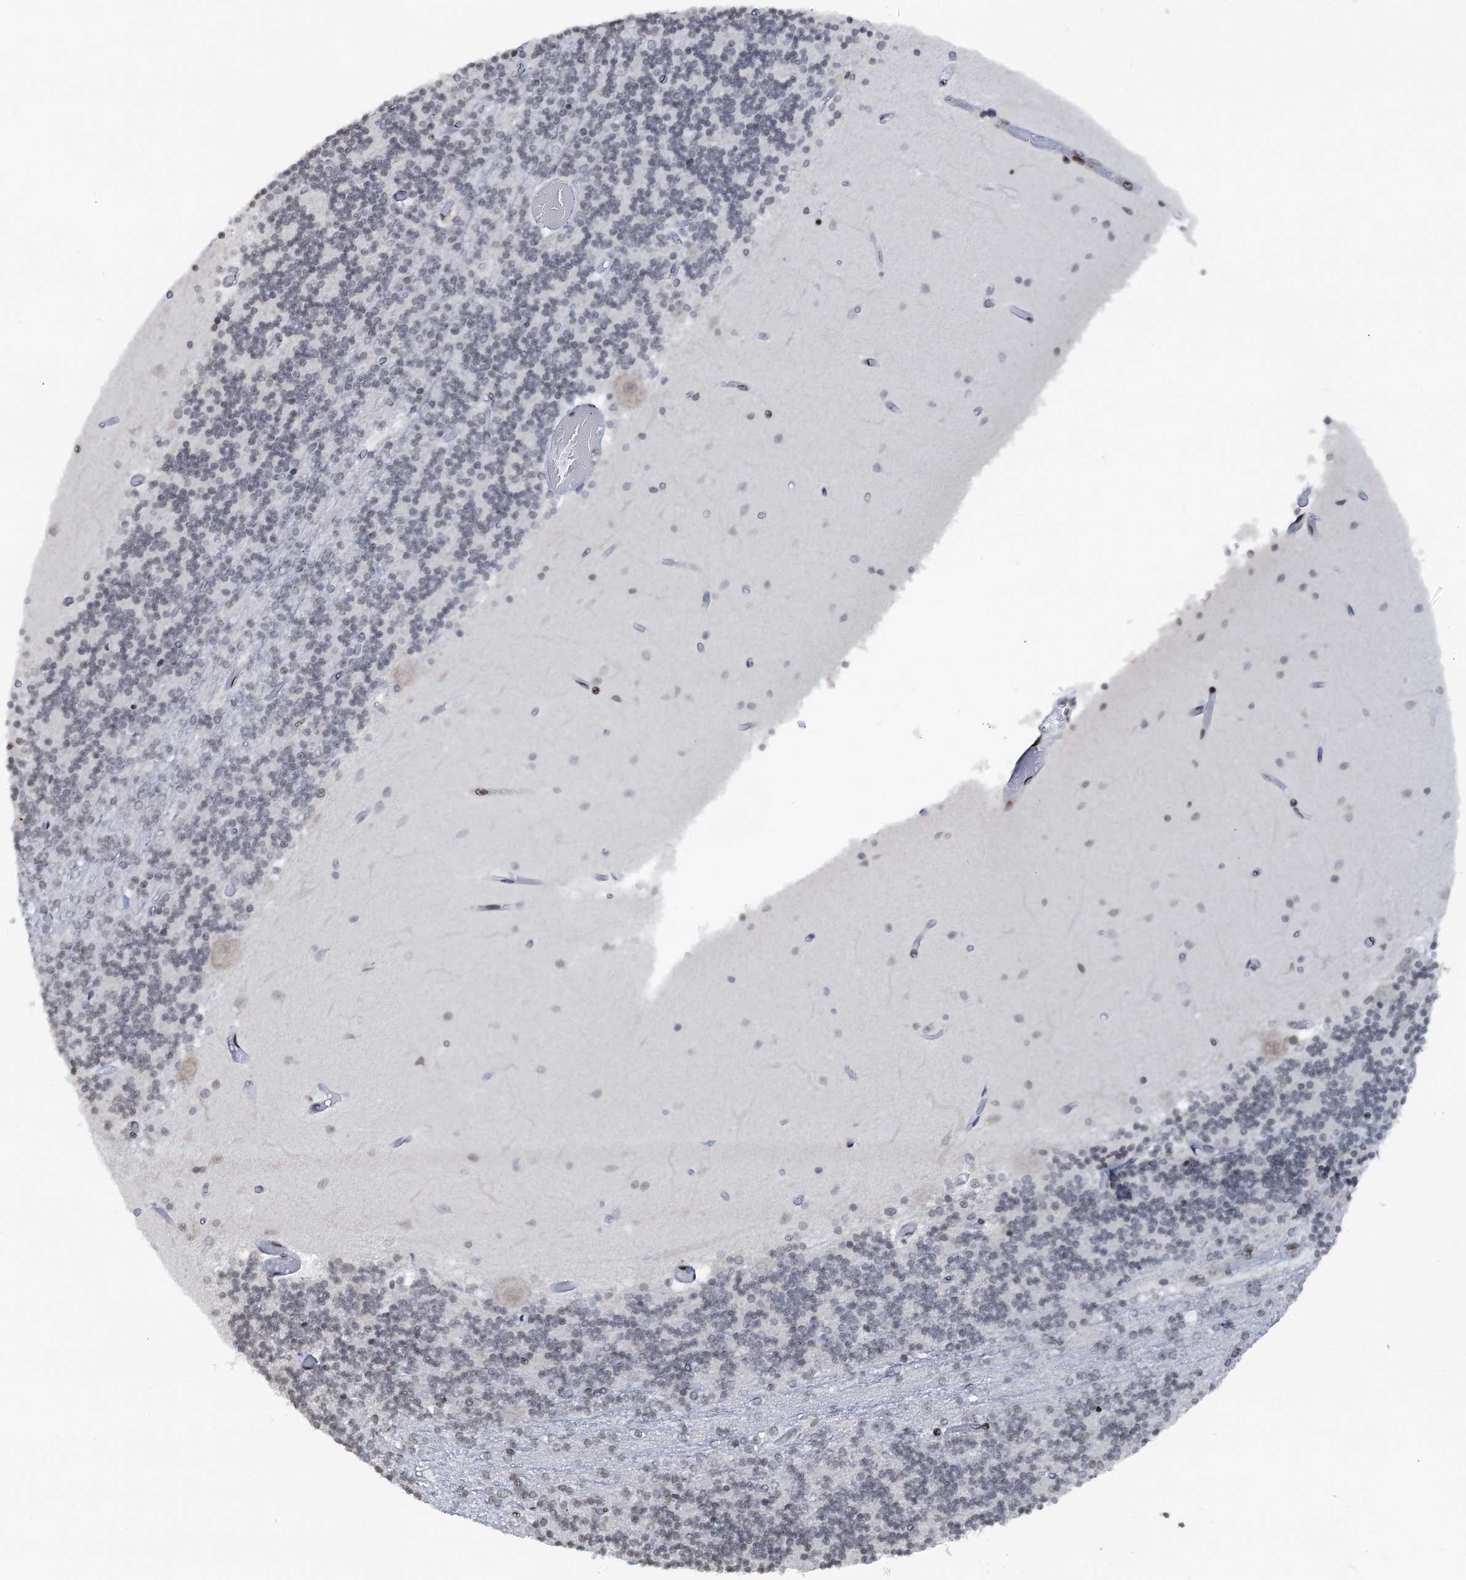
{"staining": {"intensity": "negative", "quantity": "none", "location": "none"}, "tissue": "cerebellum", "cell_type": "Cells in granular layer", "image_type": "normal", "snomed": [{"axis": "morphology", "description": "Normal tissue, NOS"}, {"axis": "topography", "description": "Cerebellum"}], "caption": "Cells in granular layer are negative for brown protein staining in benign cerebellum. (Immunohistochemistry, brightfield microscopy, high magnification).", "gene": "FYB1", "patient": {"sex": "female", "age": 28}}